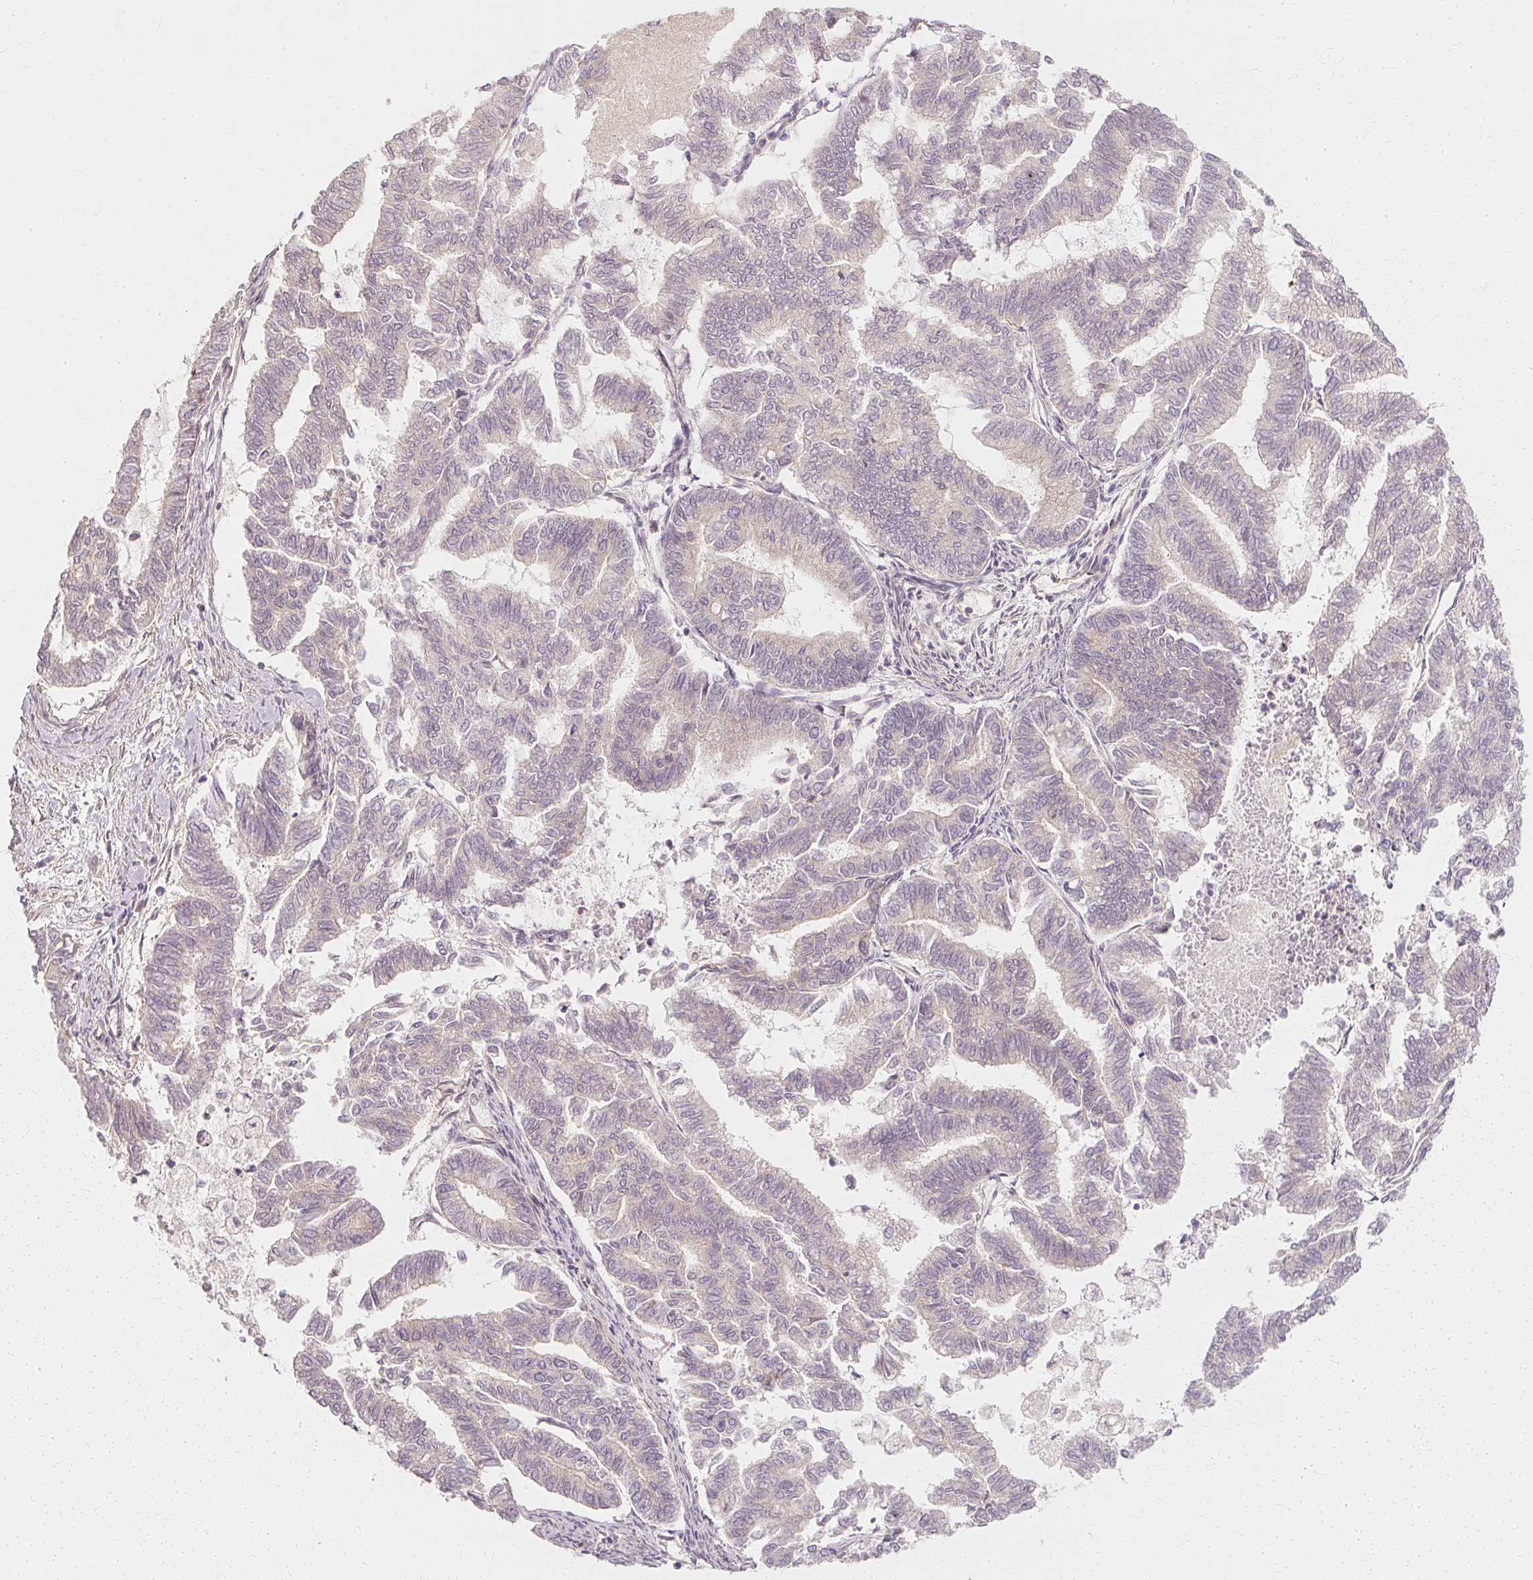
{"staining": {"intensity": "negative", "quantity": "none", "location": "none"}, "tissue": "endometrial cancer", "cell_type": "Tumor cells", "image_type": "cancer", "snomed": [{"axis": "morphology", "description": "Adenocarcinoma, NOS"}, {"axis": "topography", "description": "Endometrium"}], "caption": "Immunohistochemical staining of adenocarcinoma (endometrial) exhibits no significant positivity in tumor cells.", "gene": "GNAQ", "patient": {"sex": "female", "age": 79}}